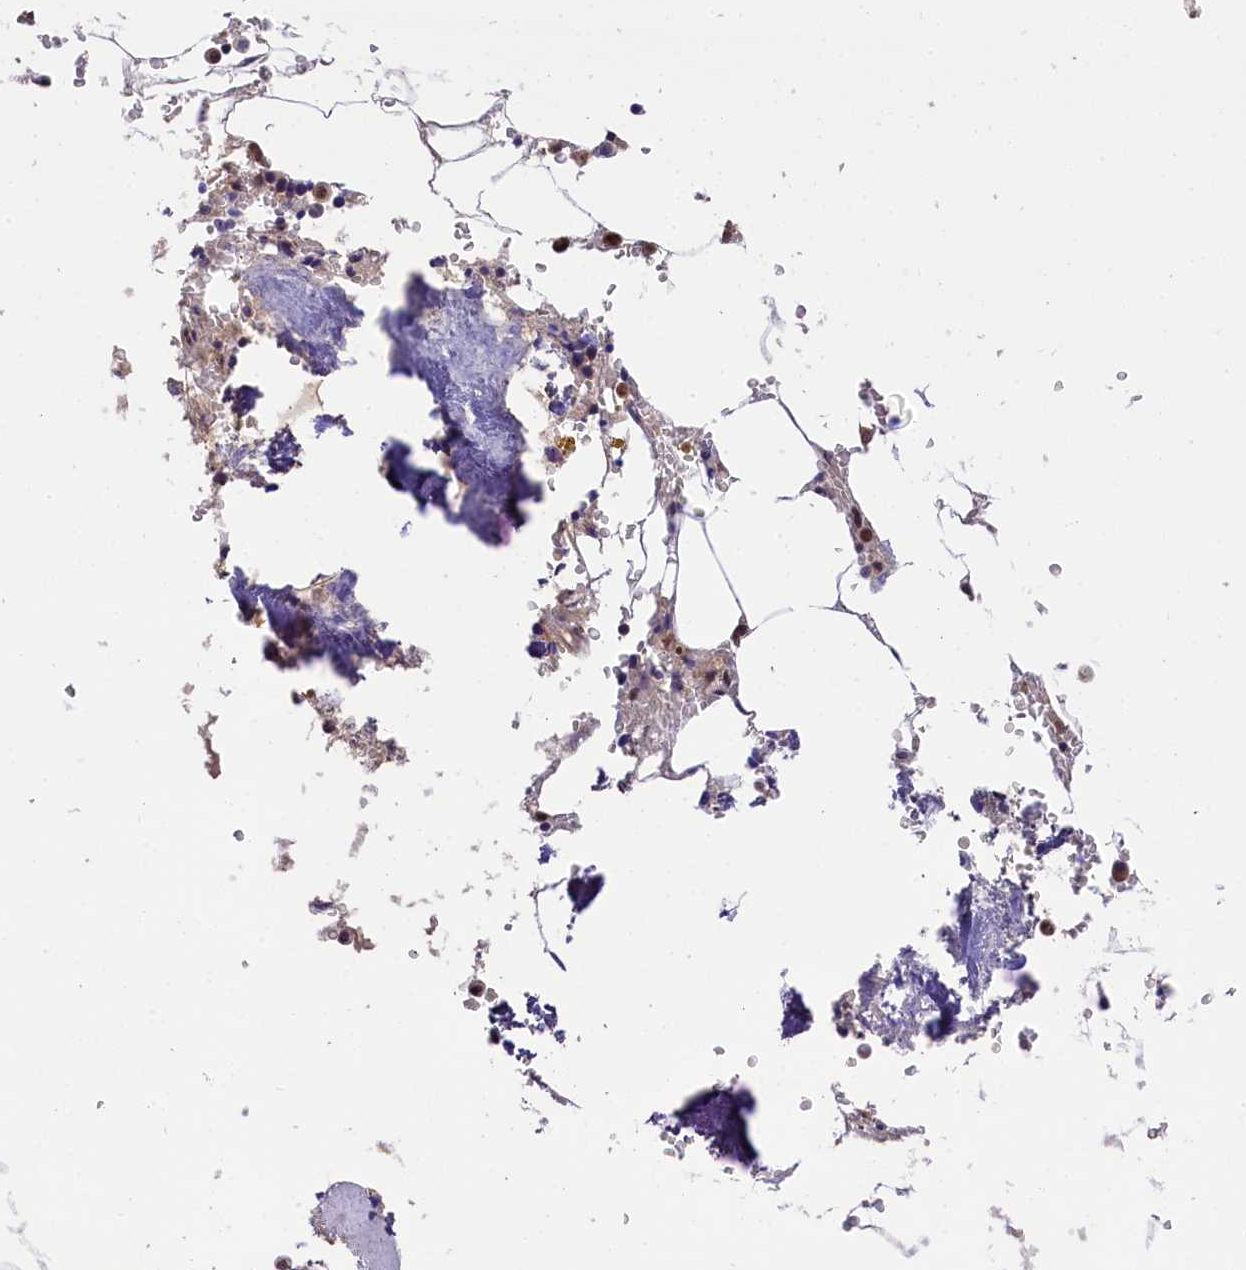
{"staining": {"intensity": "moderate", "quantity": "25%-75%", "location": "nuclear"}, "tissue": "bone marrow", "cell_type": "Hematopoietic cells", "image_type": "normal", "snomed": [{"axis": "morphology", "description": "Normal tissue, NOS"}, {"axis": "topography", "description": "Bone marrow"}], "caption": "Bone marrow stained with IHC demonstrates moderate nuclear expression in about 25%-75% of hematopoietic cells.", "gene": "EIF6", "patient": {"sex": "male", "age": 70}}